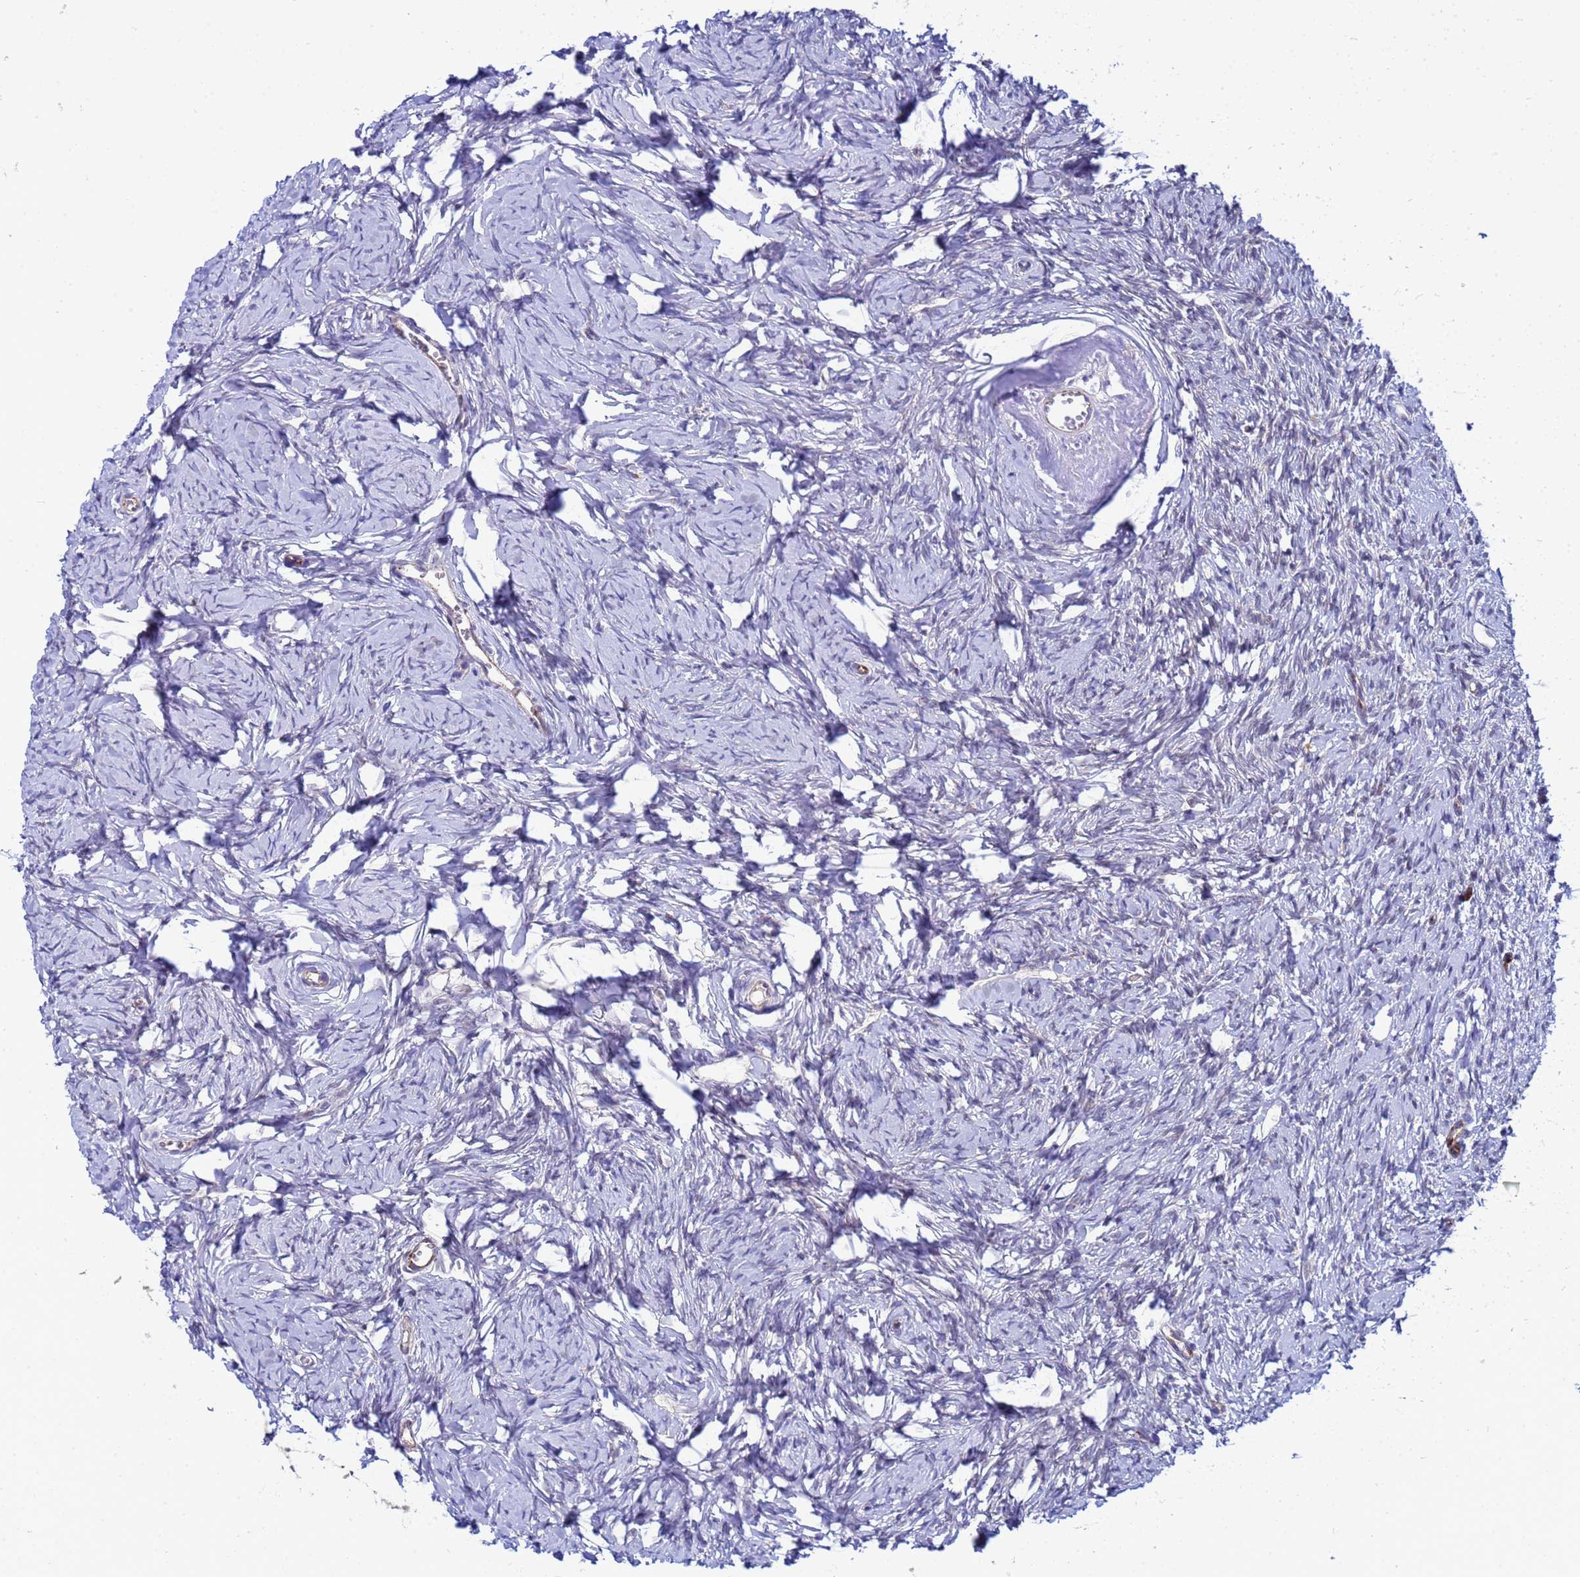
{"staining": {"intensity": "weak", "quantity": ">75%", "location": "nuclear"}, "tissue": "ovary", "cell_type": "Follicle cells", "image_type": "normal", "snomed": [{"axis": "morphology", "description": "Normal tissue, NOS"}, {"axis": "topography", "description": "Ovary"}], "caption": "Follicle cells exhibit low levels of weak nuclear expression in approximately >75% of cells in normal human ovary.", "gene": "SLC25A37", "patient": {"sex": "female", "age": 51}}